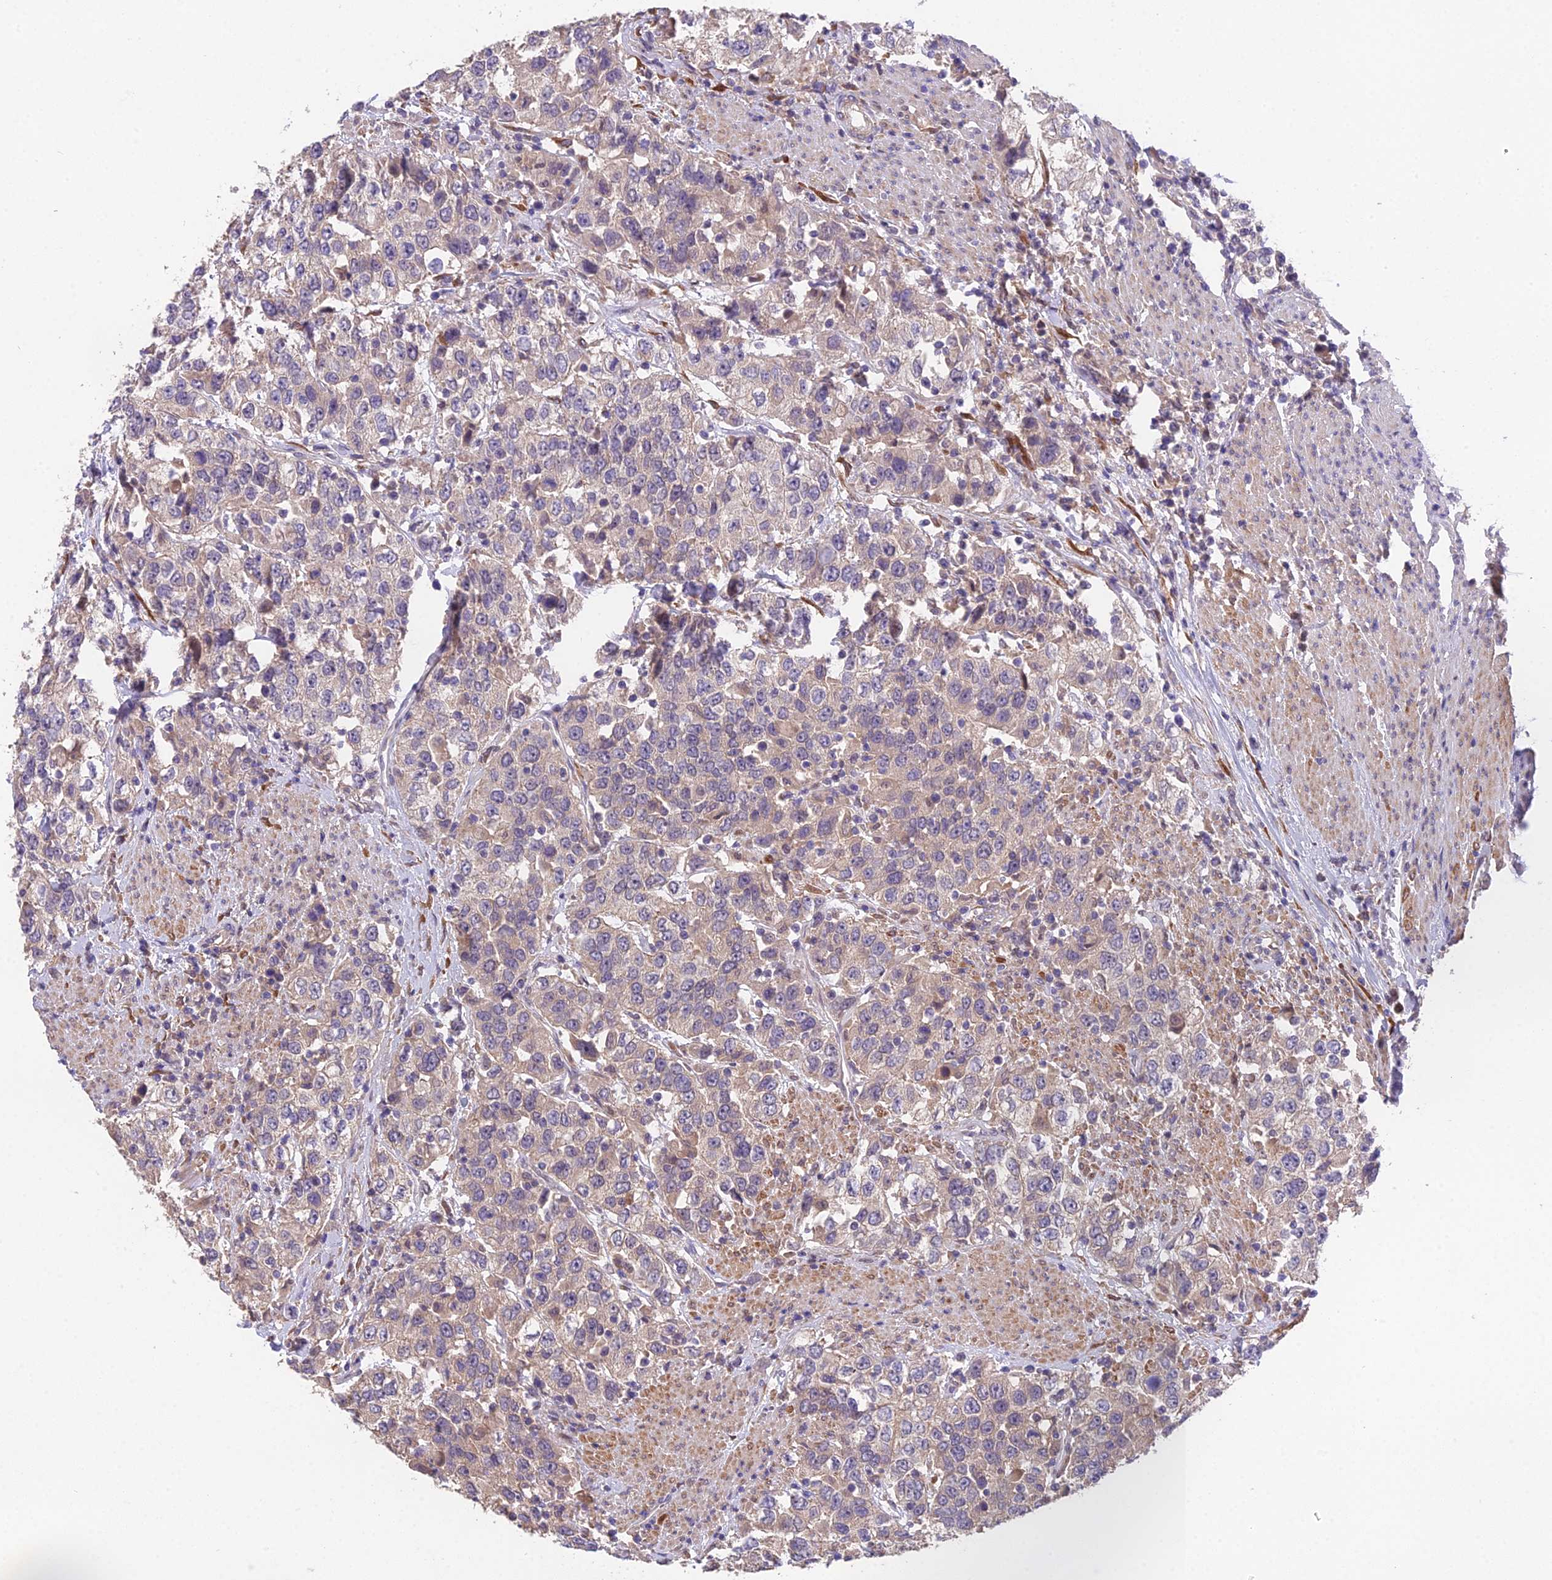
{"staining": {"intensity": "negative", "quantity": "none", "location": "none"}, "tissue": "urothelial cancer", "cell_type": "Tumor cells", "image_type": "cancer", "snomed": [{"axis": "morphology", "description": "Urothelial carcinoma, High grade"}, {"axis": "topography", "description": "Urinary bladder"}], "caption": "Protein analysis of high-grade urothelial carcinoma exhibits no significant expression in tumor cells.", "gene": "PUS10", "patient": {"sex": "female", "age": 80}}